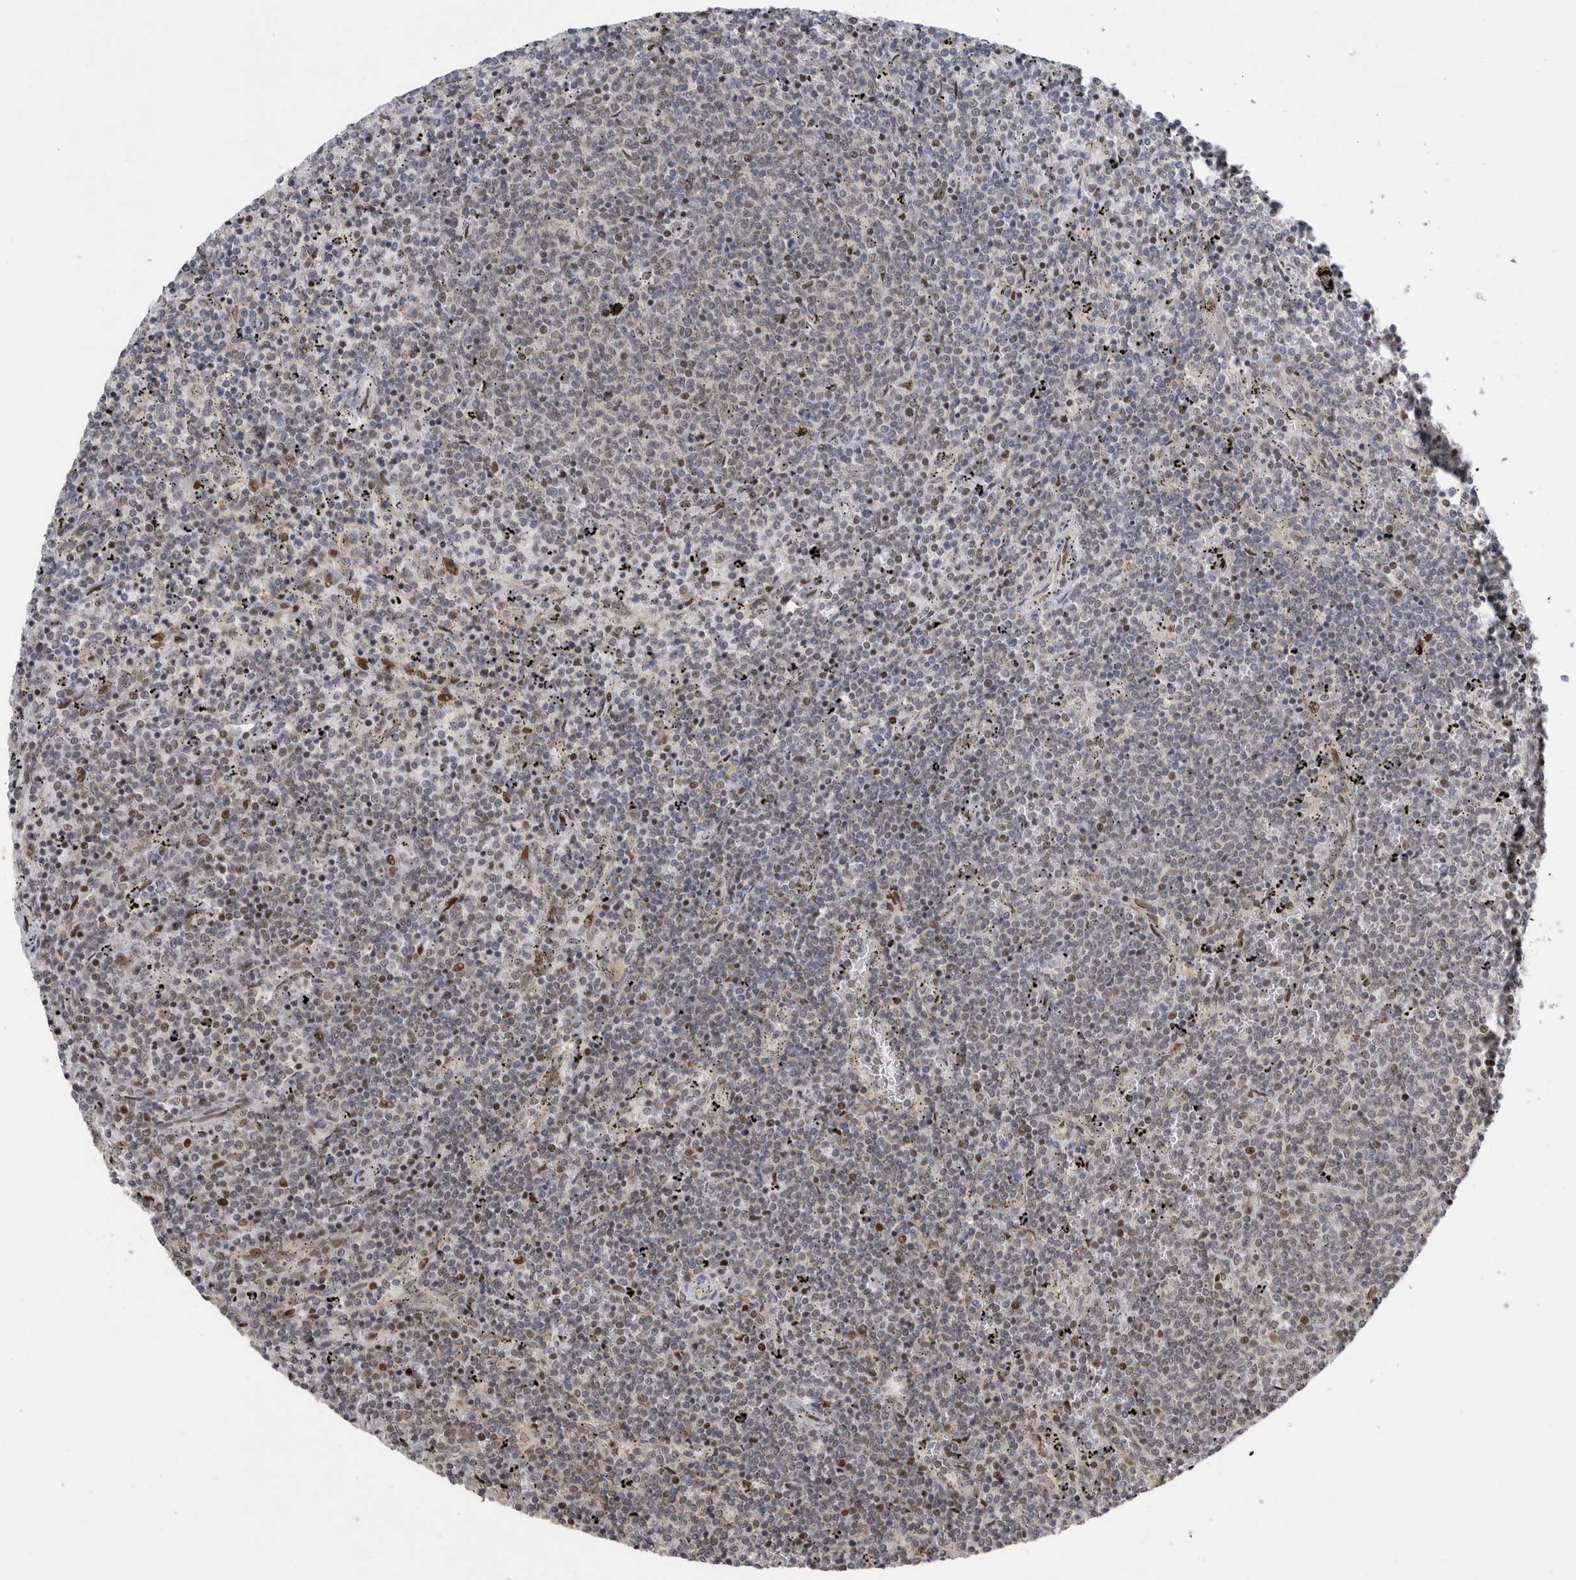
{"staining": {"intensity": "negative", "quantity": "none", "location": "none"}, "tissue": "lymphoma", "cell_type": "Tumor cells", "image_type": "cancer", "snomed": [{"axis": "morphology", "description": "Malignant lymphoma, non-Hodgkin's type, Low grade"}, {"axis": "topography", "description": "Spleen"}], "caption": "DAB (3,3'-diaminobenzidine) immunohistochemical staining of lymphoma reveals no significant positivity in tumor cells.", "gene": "C8orf58", "patient": {"sex": "female", "age": 50}}